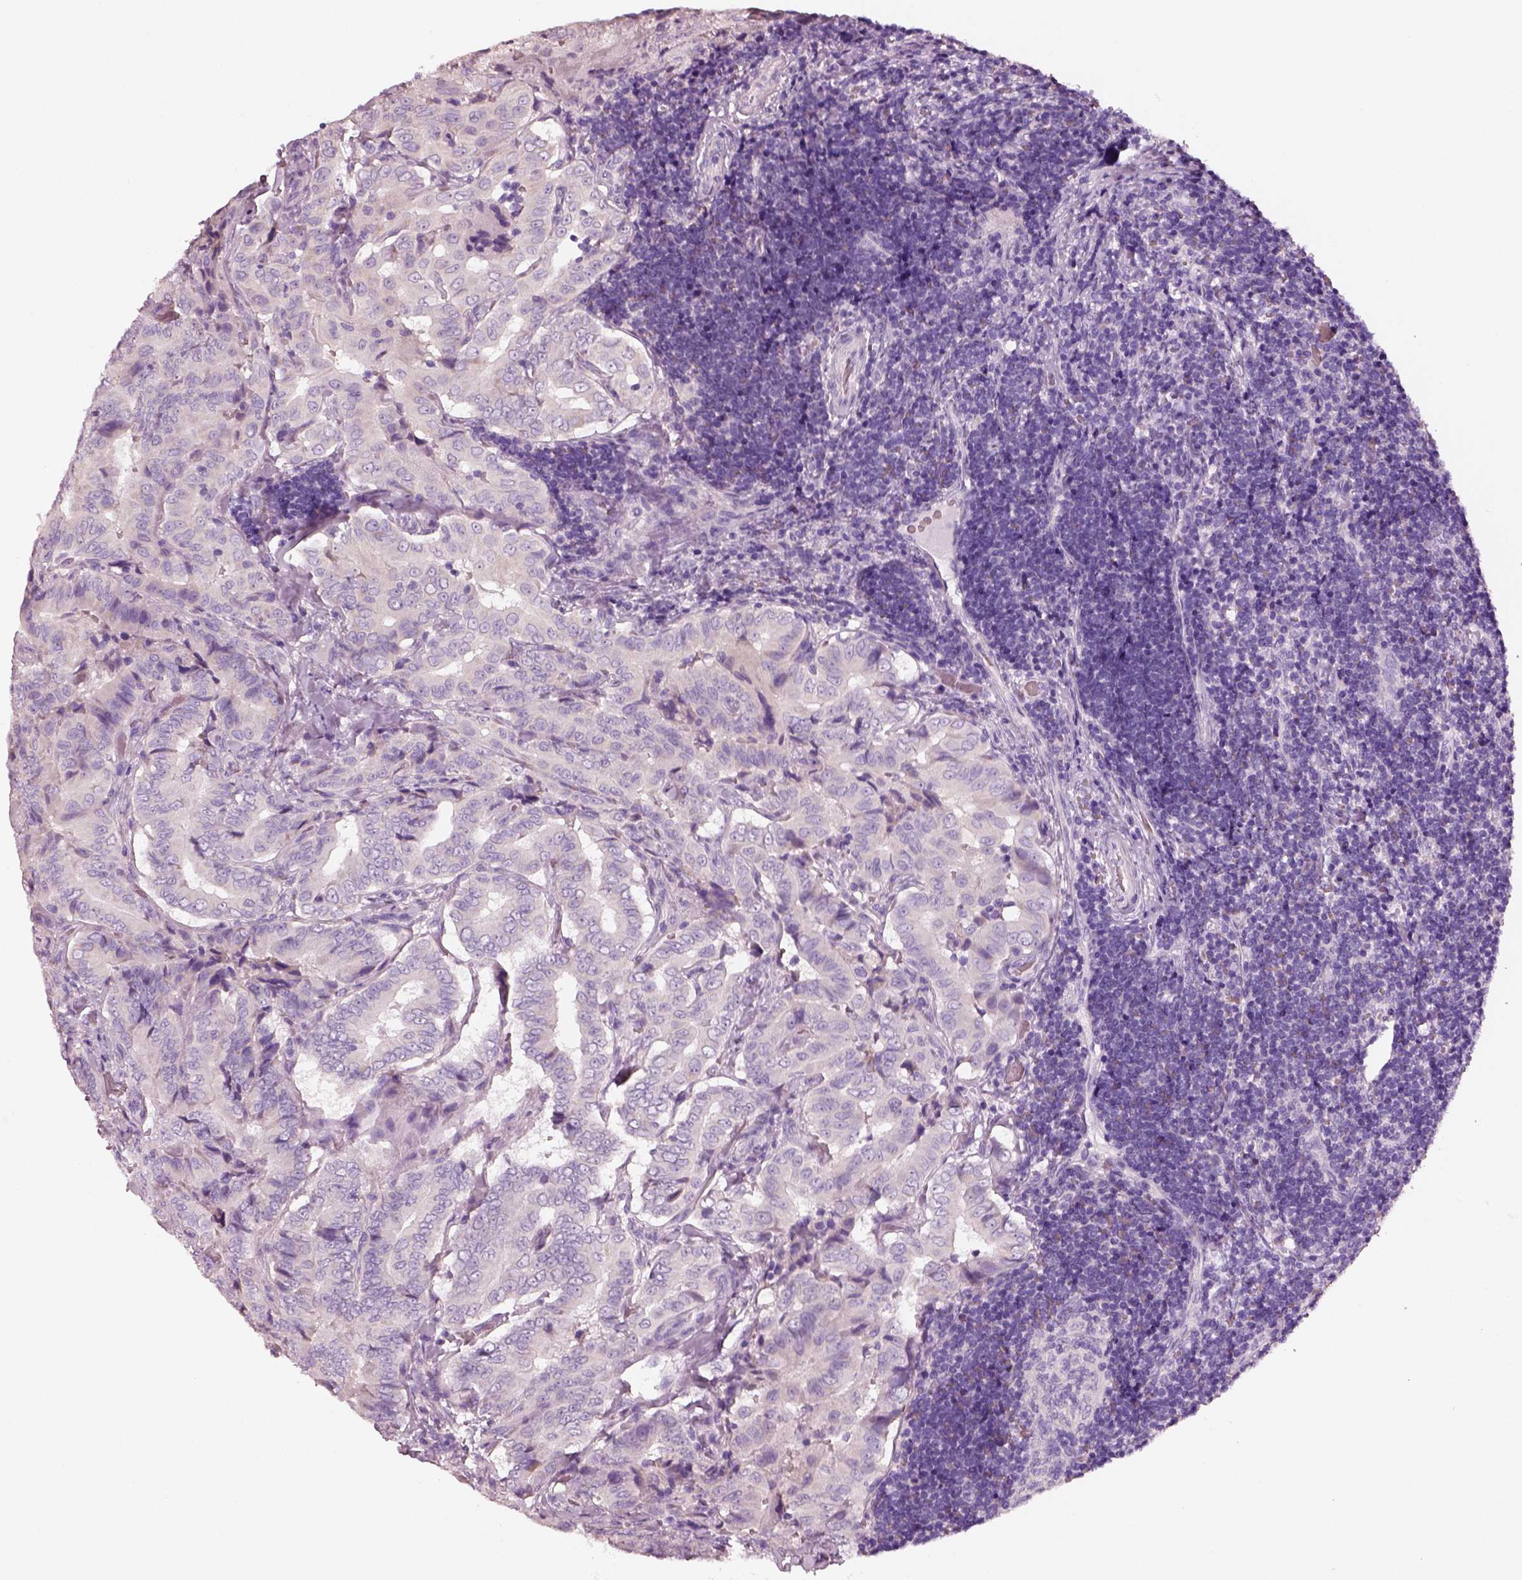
{"staining": {"intensity": "negative", "quantity": "none", "location": "none"}, "tissue": "thyroid cancer", "cell_type": "Tumor cells", "image_type": "cancer", "snomed": [{"axis": "morphology", "description": "Papillary adenocarcinoma, NOS"}, {"axis": "topography", "description": "Thyroid gland"}], "caption": "There is no significant staining in tumor cells of papillary adenocarcinoma (thyroid). Nuclei are stained in blue.", "gene": "ELSPBP1", "patient": {"sex": "male", "age": 61}}